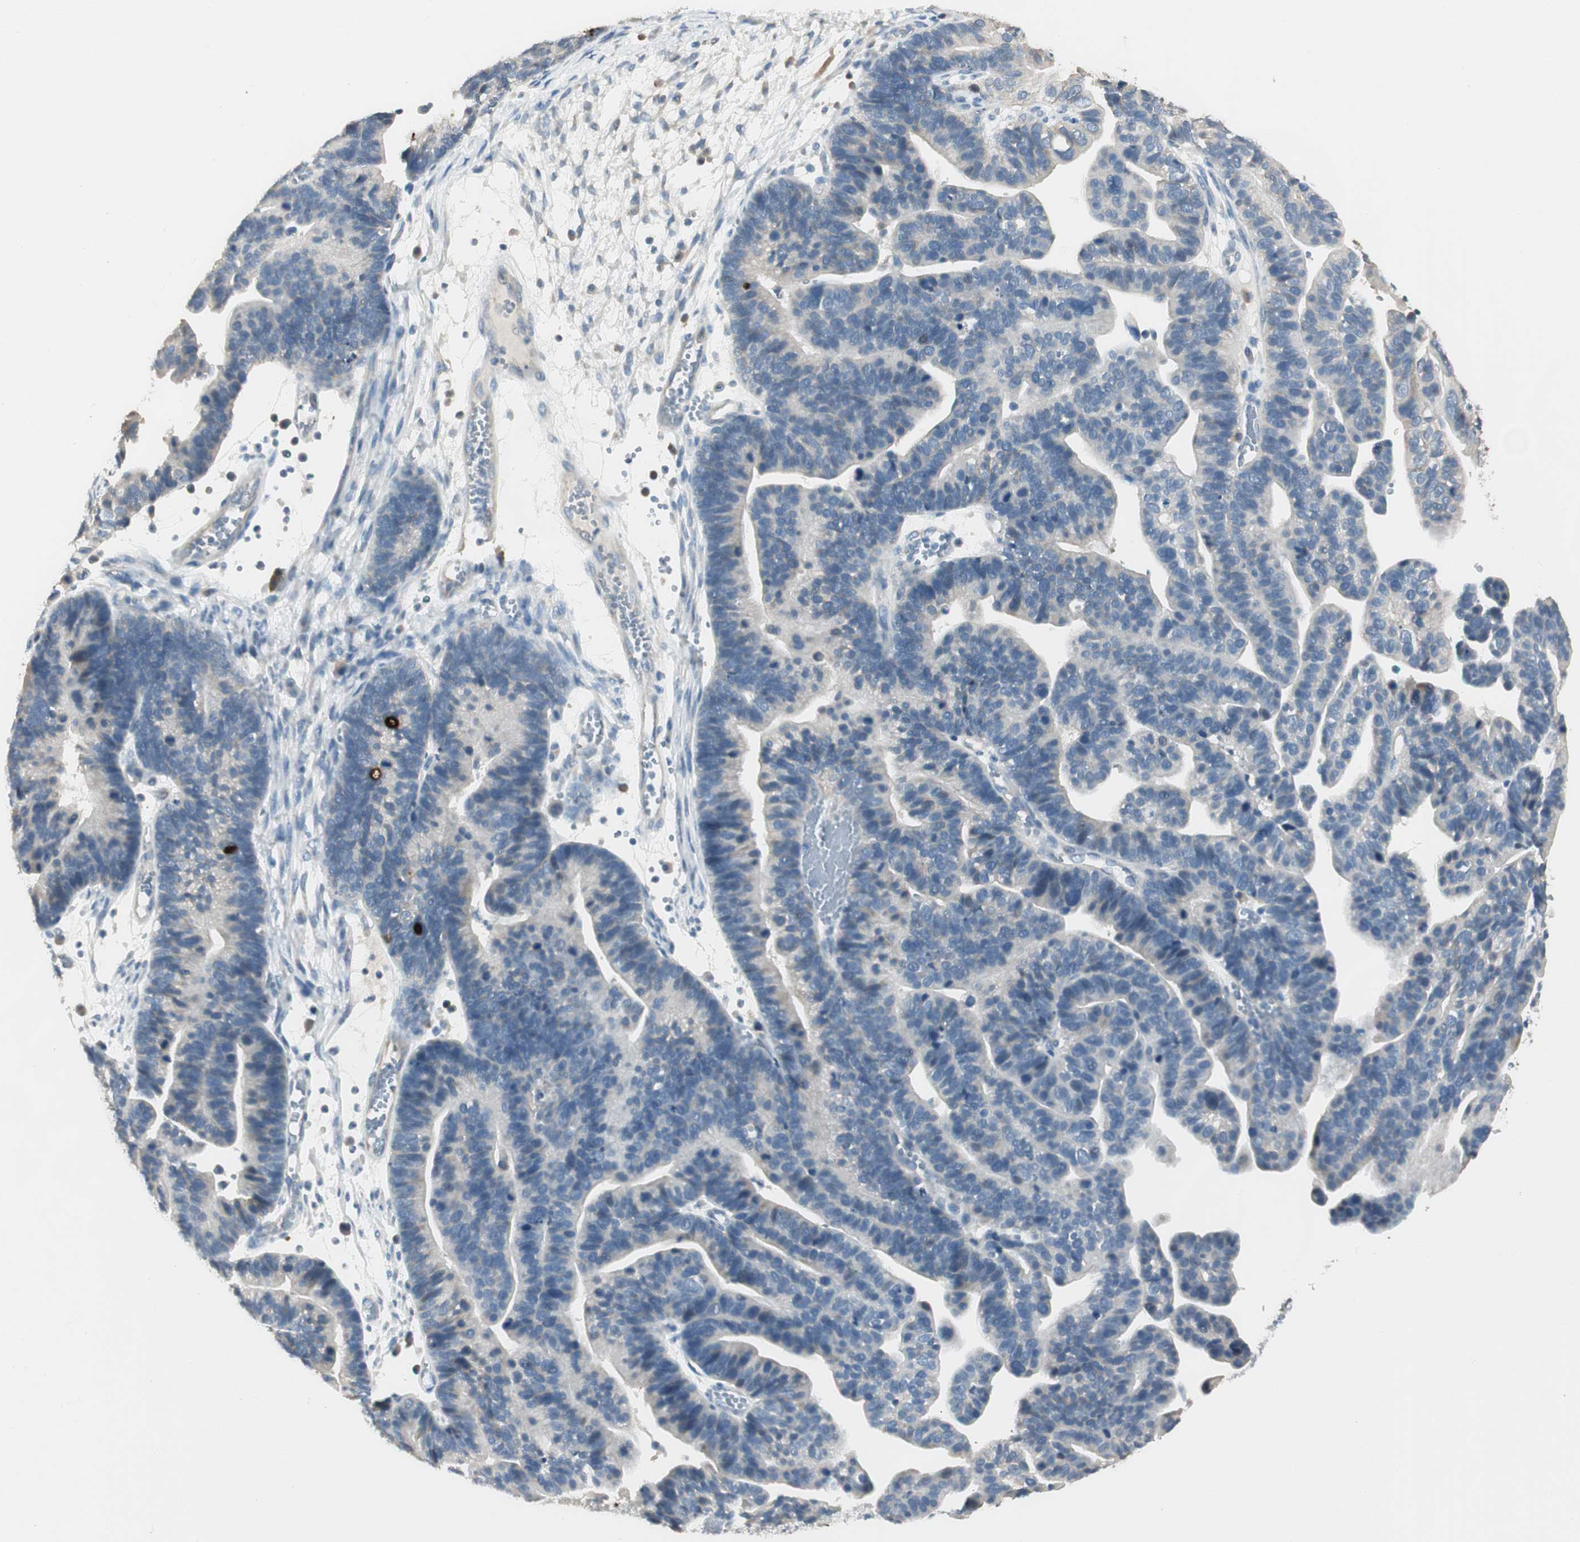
{"staining": {"intensity": "negative", "quantity": "none", "location": "none"}, "tissue": "ovarian cancer", "cell_type": "Tumor cells", "image_type": "cancer", "snomed": [{"axis": "morphology", "description": "Cystadenocarcinoma, serous, NOS"}, {"axis": "topography", "description": "Ovary"}], "caption": "Immunohistochemistry (IHC) of ovarian serous cystadenocarcinoma exhibits no positivity in tumor cells.", "gene": "SPINK4", "patient": {"sex": "female", "age": 56}}